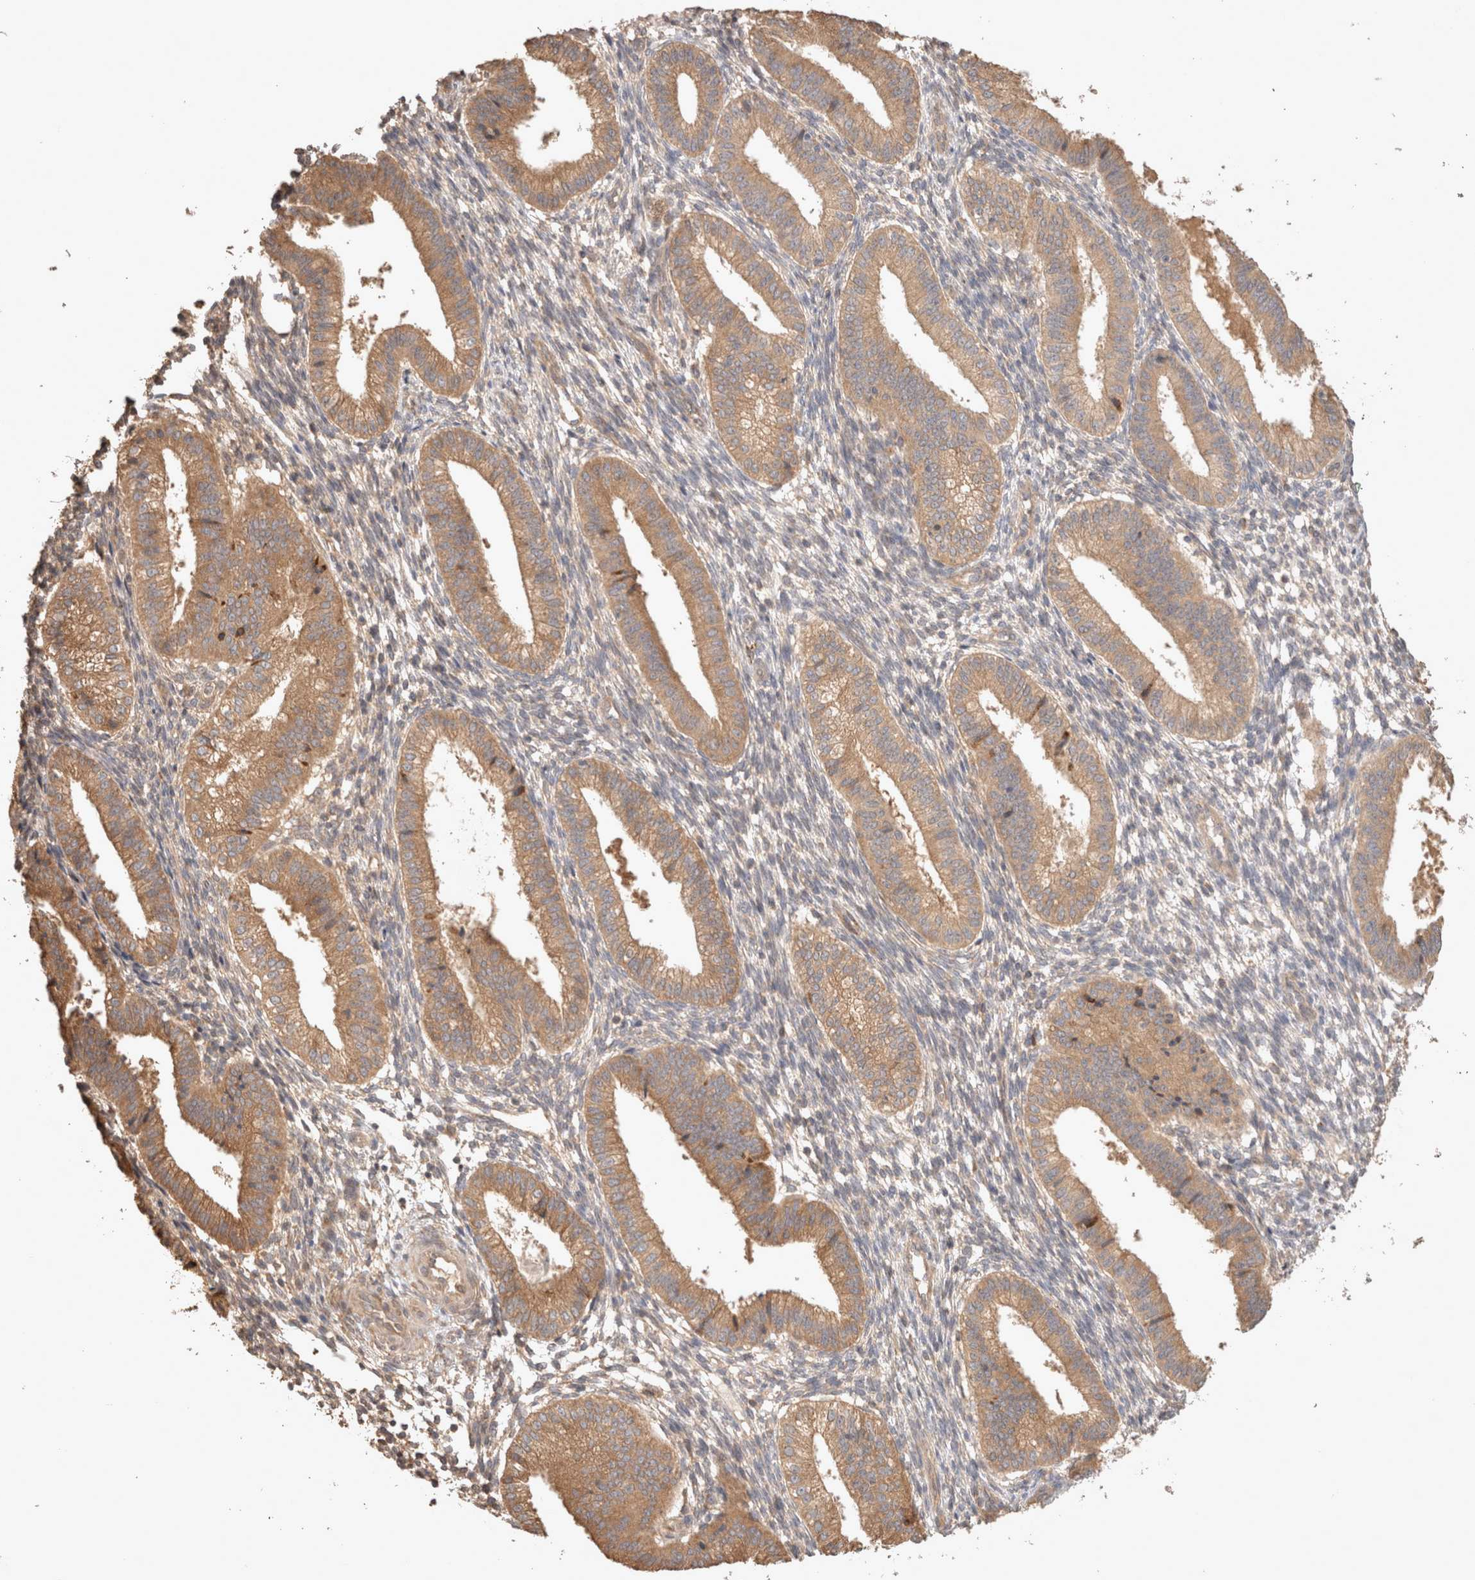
{"staining": {"intensity": "weak", "quantity": "25%-75%", "location": "cytoplasmic/membranous"}, "tissue": "endometrium", "cell_type": "Cells in endometrial stroma", "image_type": "normal", "snomed": [{"axis": "morphology", "description": "Normal tissue, NOS"}, {"axis": "topography", "description": "Endometrium"}], "caption": "Cells in endometrial stroma demonstrate weak cytoplasmic/membranous positivity in about 25%-75% of cells in normal endometrium. (IHC, brightfield microscopy, high magnification).", "gene": "HROB", "patient": {"sex": "female", "age": 39}}